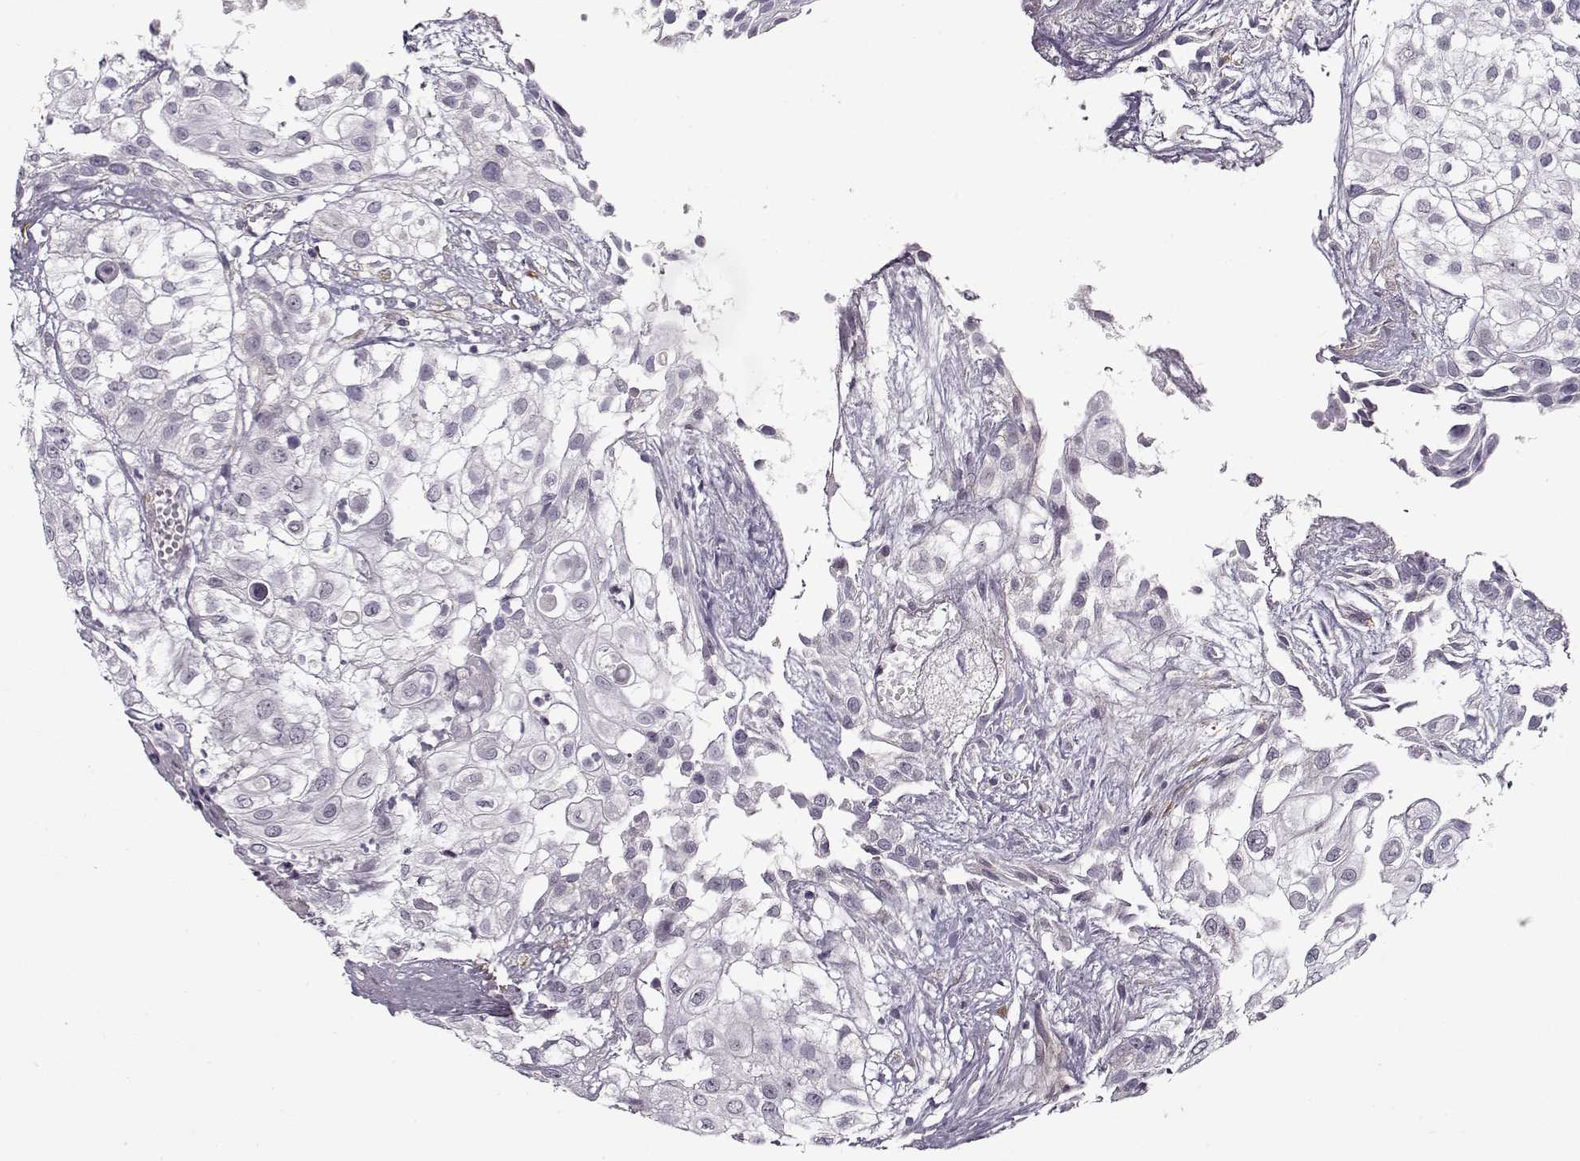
{"staining": {"intensity": "negative", "quantity": "none", "location": "none"}, "tissue": "urothelial cancer", "cell_type": "Tumor cells", "image_type": "cancer", "snomed": [{"axis": "morphology", "description": "Urothelial carcinoma, High grade"}, {"axis": "topography", "description": "Urinary bladder"}], "caption": "An immunohistochemistry (IHC) photomicrograph of urothelial cancer is shown. There is no staining in tumor cells of urothelial cancer.", "gene": "LAMB2", "patient": {"sex": "female", "age": 79}}